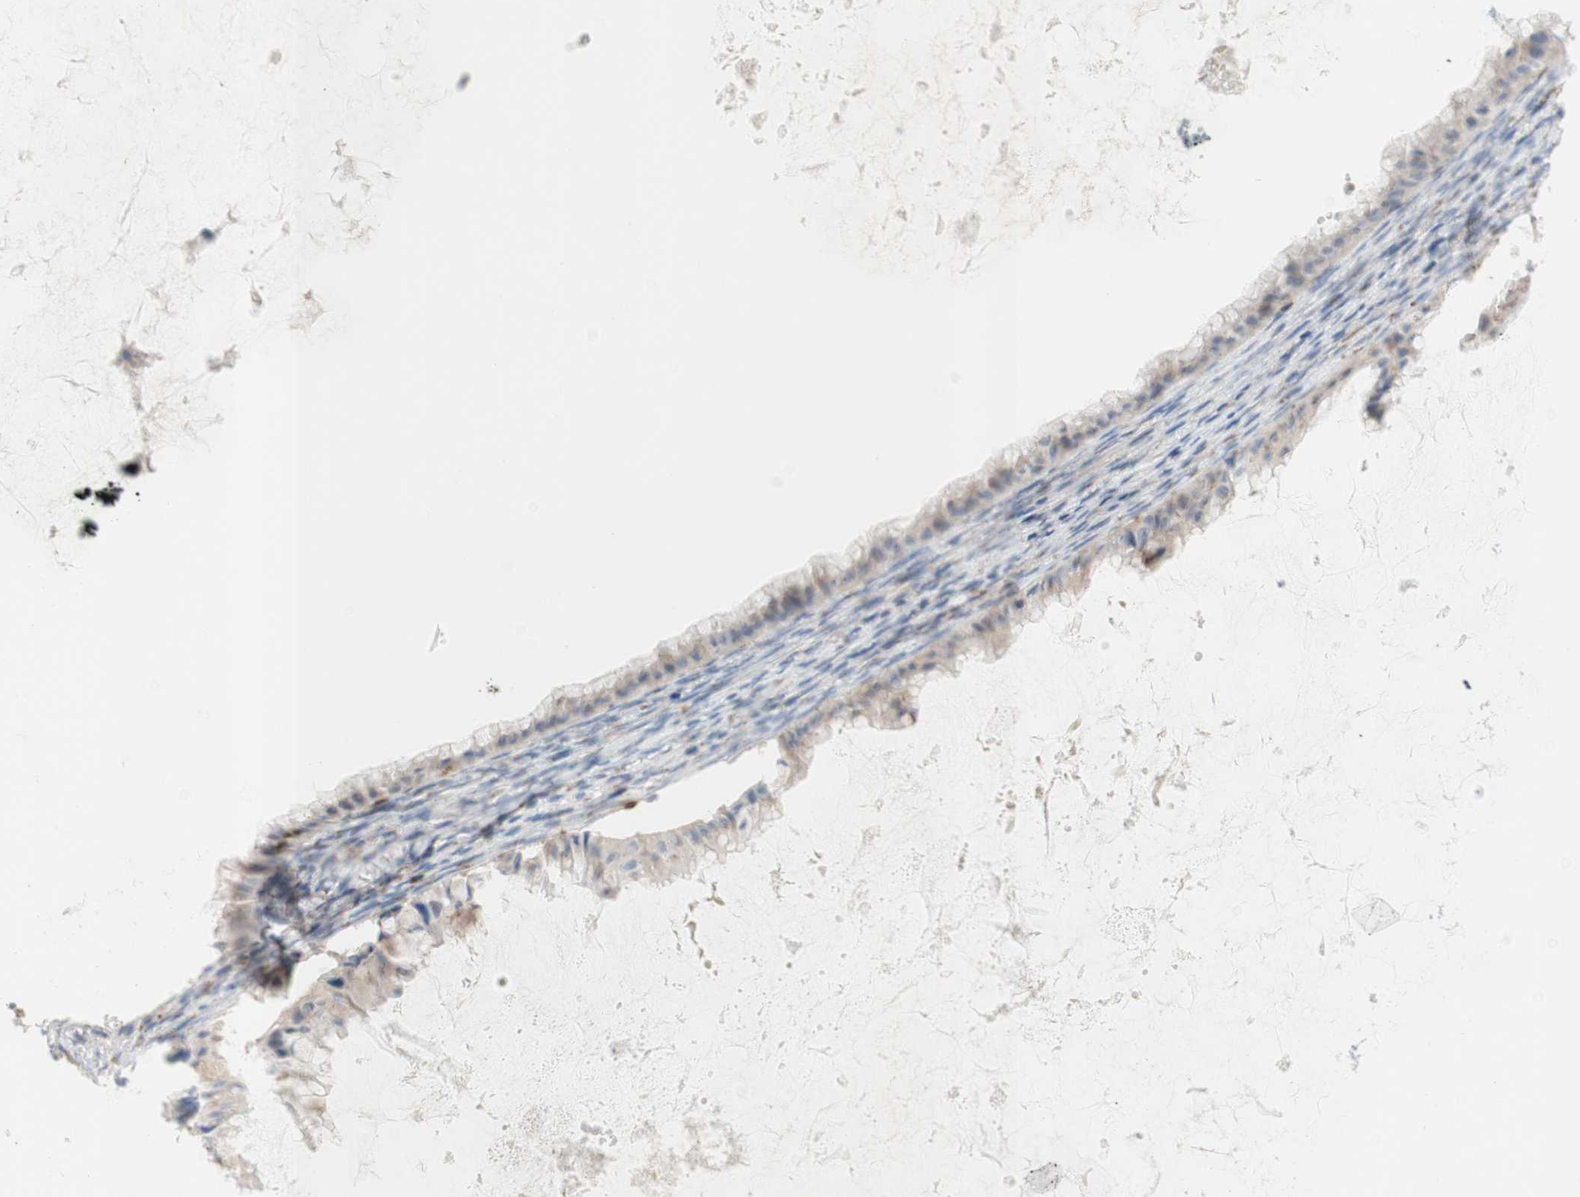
{"staining": {"intensity": "weak", "quantity": "25%-75%", "location": "cytoplasmic/membranous"}, "tissue": "ovarian cancer", "cell_type": "Tumor cells", "image_type": "cancer", "snomed": [{"axis": "morphology", "description": "Cystadenocarcinoma, mucinous, NOS"}, {"axis": "topography", "description": "Ovary"}], "caption": "IHC staining of ovarian cancer, which shows low levels of weak cytoplasmic/membranous positivity in approximately 25%-75% of tumor cells indicating weak cytoplasmic/membranous protein positivity. The staining was performed using DAB (3,3'-diaminobenzidine) (brown) for protein detection and nuclei were counterstained in hematoxylin (blue).", "gene": "SPINK6", "patient": {"sex": "female", "age": 61}}